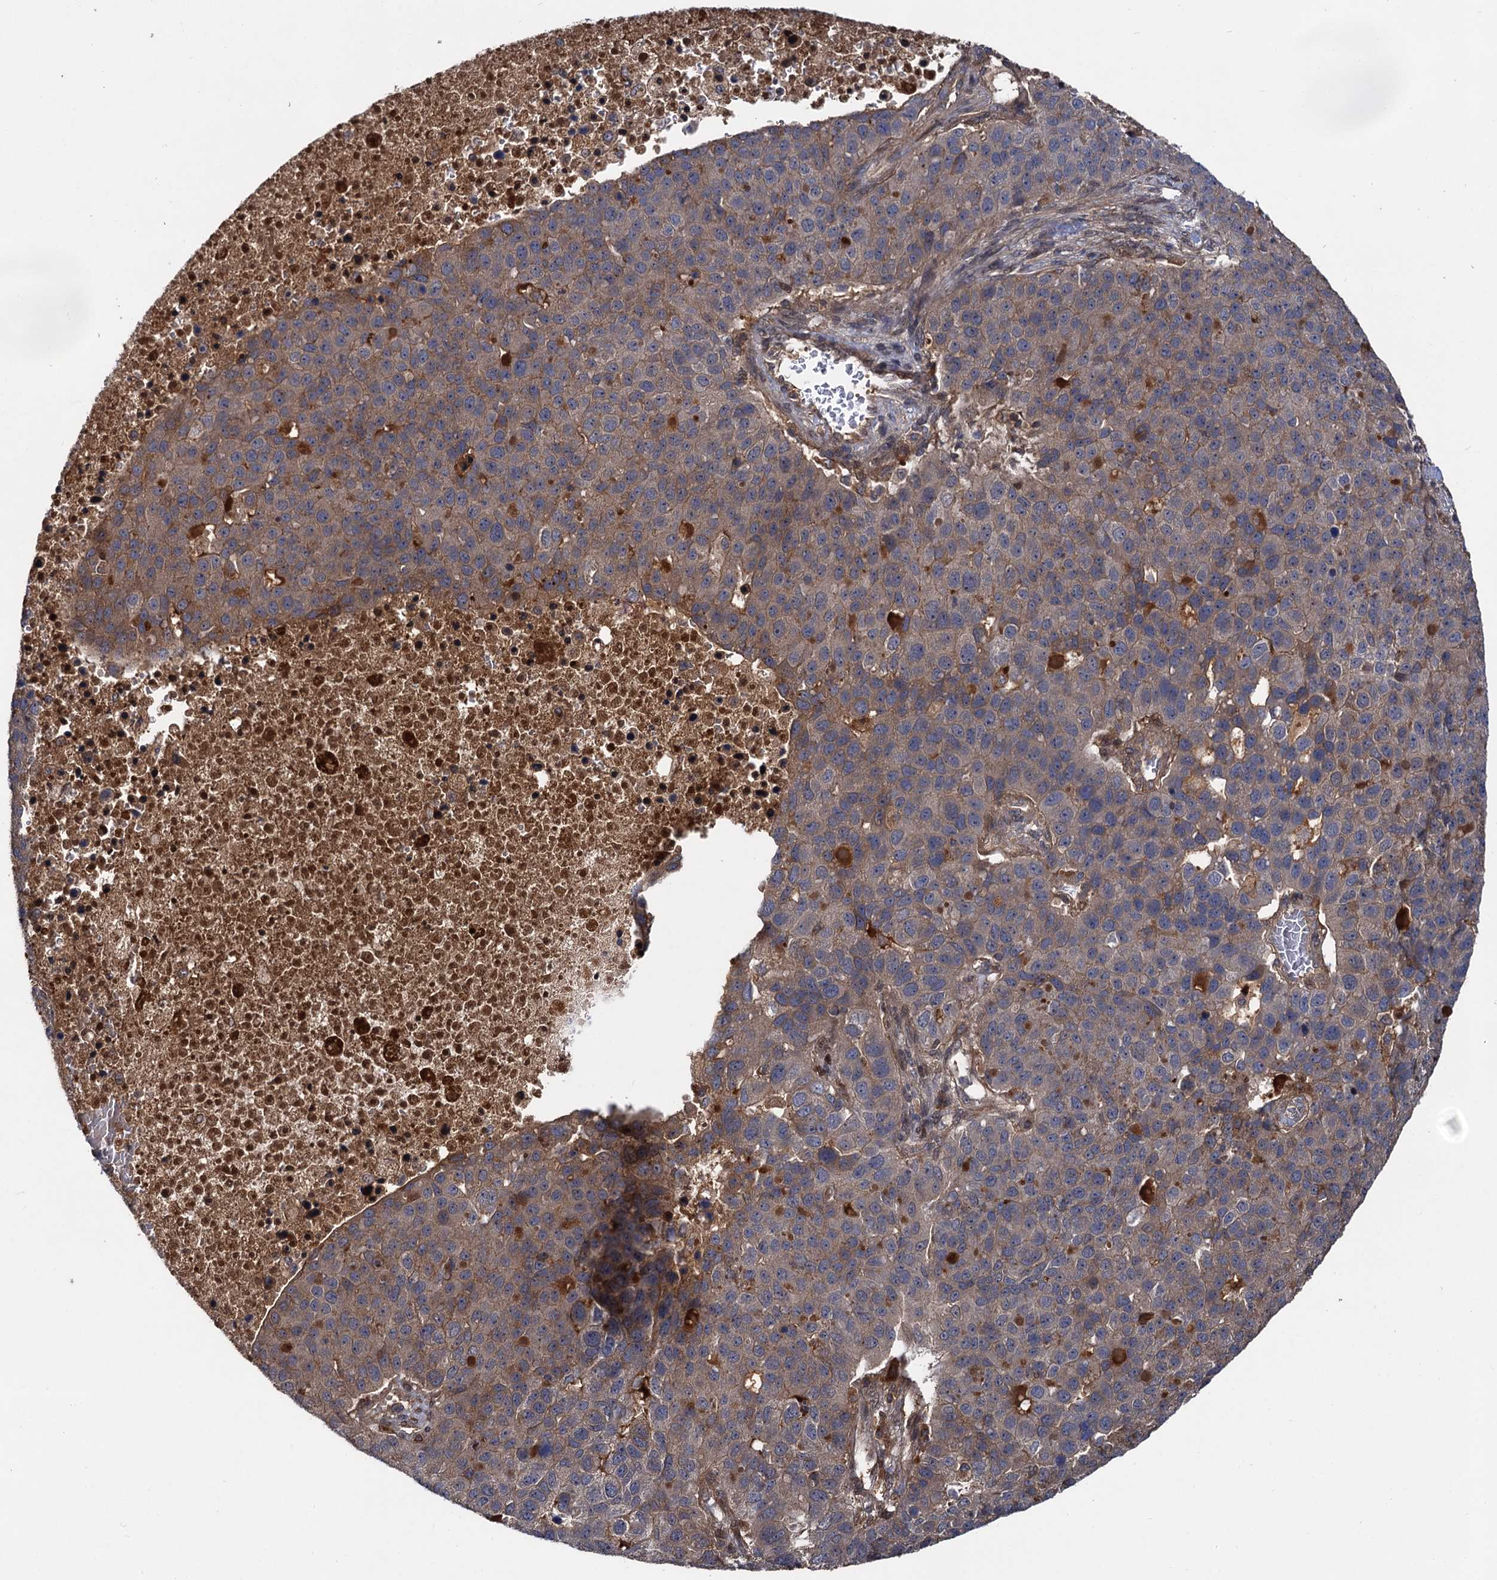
{"staining": {"intensity": "weak", "quantity": "25%-75%", "location": "cytoplasmic/membranous"}, "tissue": "pancreatic cancer", "cell_type": "Tumor cells", "image_type": "cancer", "snomed": [{"axis": "morphology", "description": "Adenocarcinoma, NOS"}, {"axis": "topography", "description": "Pancreas"}], "caption": "Protein expression analysis of human pancreatic cancer (adenocarcinoma) reveals weak cytoplasmic/membranous staining in approximately 25%-75% of tumor cells.", "gene": "SELENOP", "patient": {"sex": "female", "age": 61}}